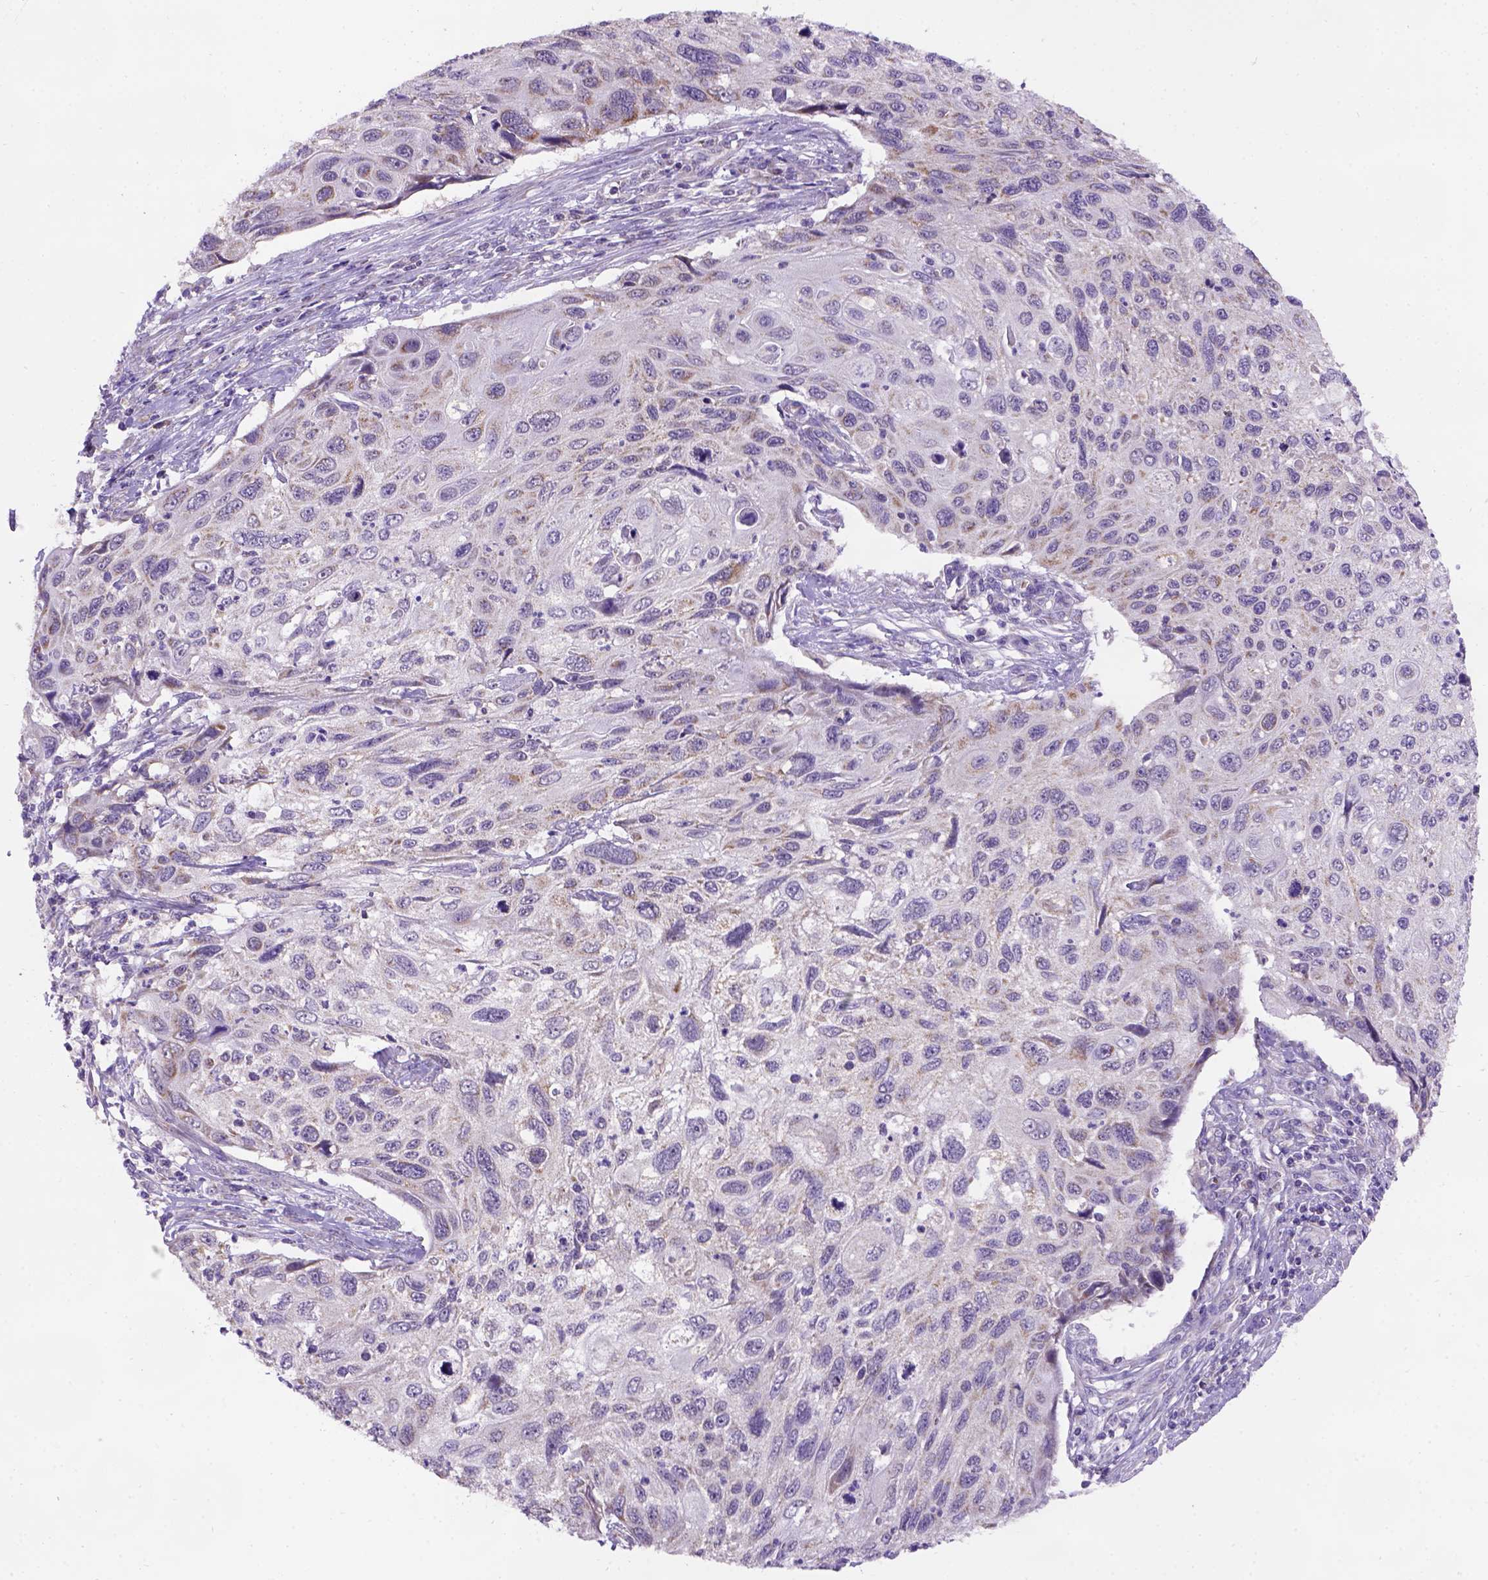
{"staining": {"intensity": "moderate", "quantity": "<25%", "location": "cytoplasmic/membranous"}, "tissue": "cervical cancer", "cell_type": "Tumor cells", "image_type": "cancer", "snomed": [{"axis": "morphology", "description": "Squamous cell carcinoma, NOS"}, {"axis": "topography", "description": "Cervix"}], "caption": "The photomicrograph reveals staining of squamous cell carcinoma (cervical), revealing moderate cytoplasmic/membranous protein staining (brown color) within tumor cells.", "gene": "L2HGDH", "patient": {"sex": "female", "age": 70}}